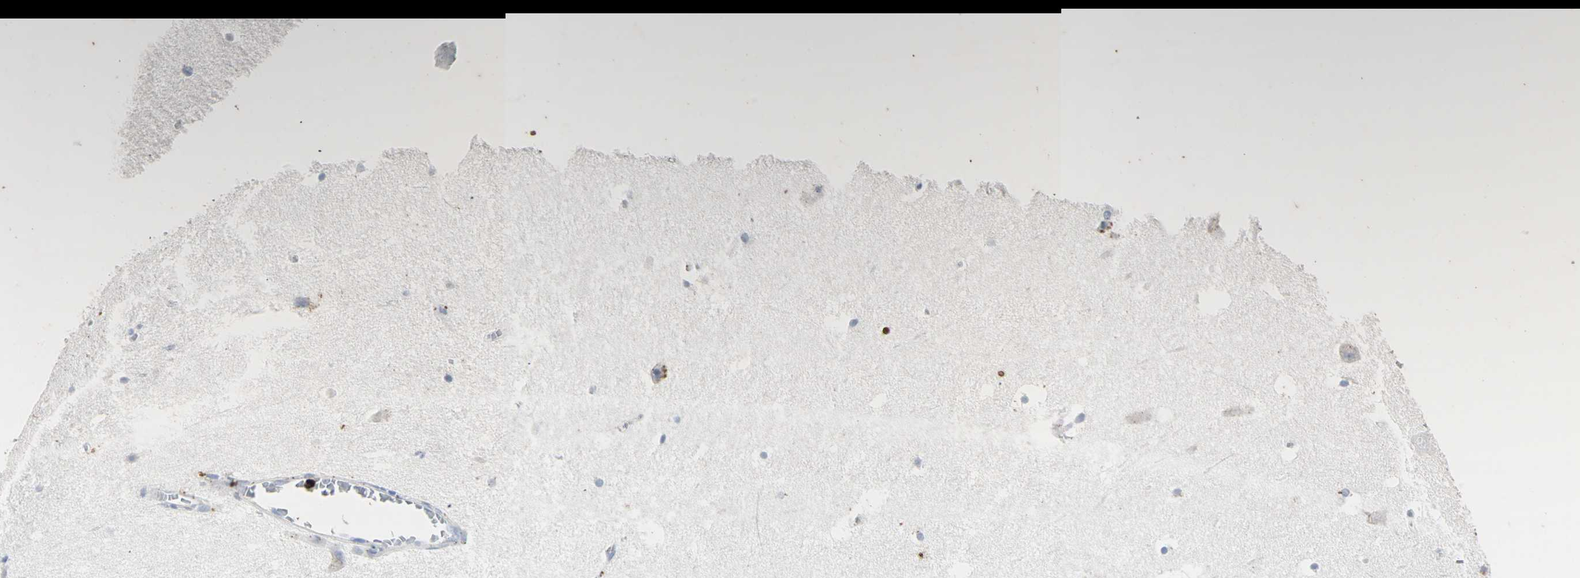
{"staining": {"intensity": "moderate", "quantity": "25%-75%", "location": "cytoplasmic/membranous"}, "tissue": "hippocampus", "cell_type": "Glial cells", "image_type": "normal", "snomed": [{"axis": "morphology", "description": "Normal tissue, NOS"}, {"axis": "topography", "description": "Hippocampus"}], "caption": "Glial cells exhibit moderate cytoplasmic/membranous positivity in about 25%-75% of cells in benign hippocampus.", "gene": "CEACAM6", "patient": {"sex": "male", "age": 45}}